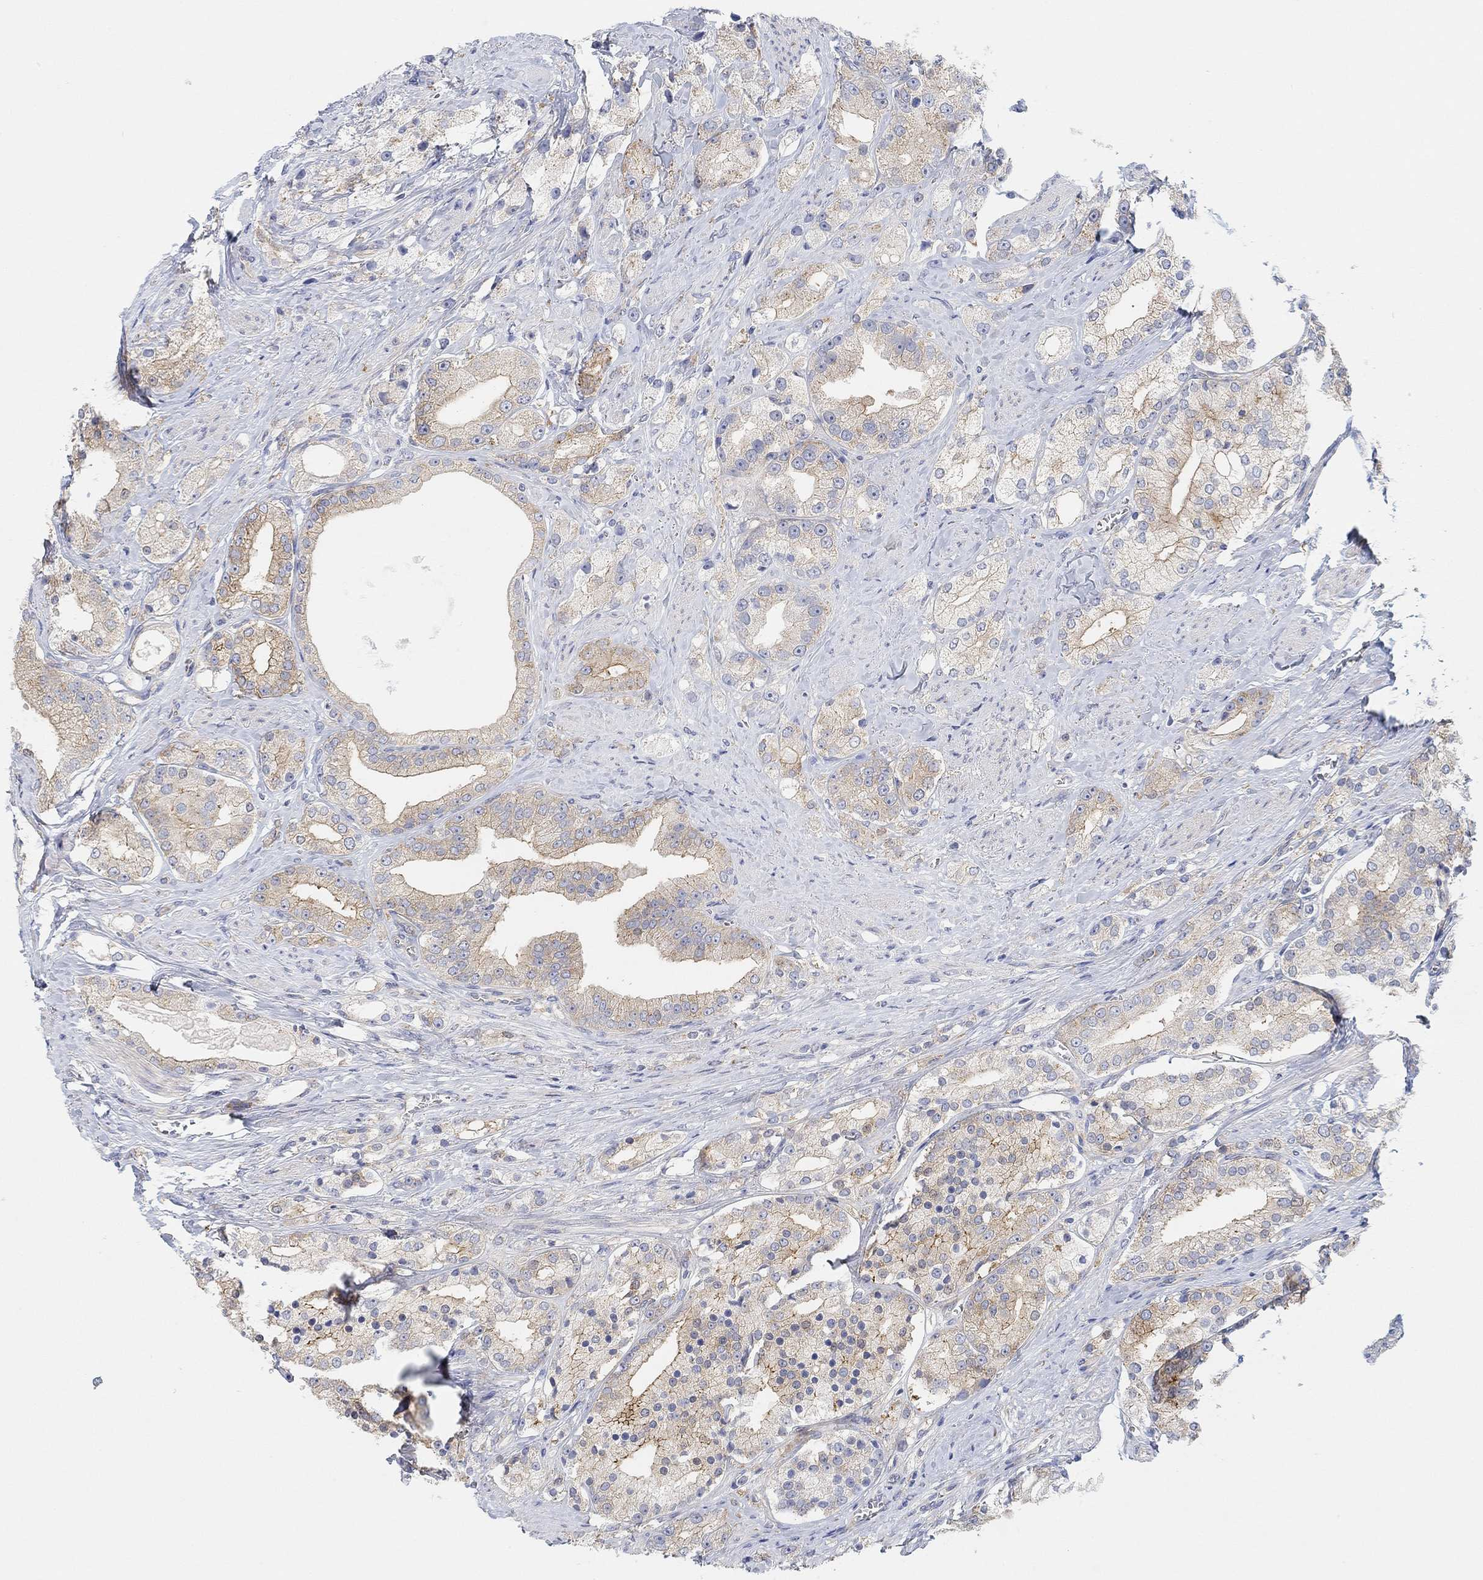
{"staining": {"intensity": "moderate", "quantity": "<25%", "location": "cytoplasmic/membranous"}, "tissue": "prostate cancer", "cell_type": "Tumor cells", "image_type": "cancer", "snomed": [{"axis": "morphology", "description": "Adenocarcinoma, NOS"}, {"axis": "topography", "description": "Prostate and seminal vesicle, NOS"}, {"axis": "topography", "description": "Prostate"}], "caption": "Prostate adenocarcinoma stained for a protein displays moderate cytoplasmic/membranous positivity in tumor cells.", "gene": "RGS1", "patient": {"sex": "male", "age": 67}}